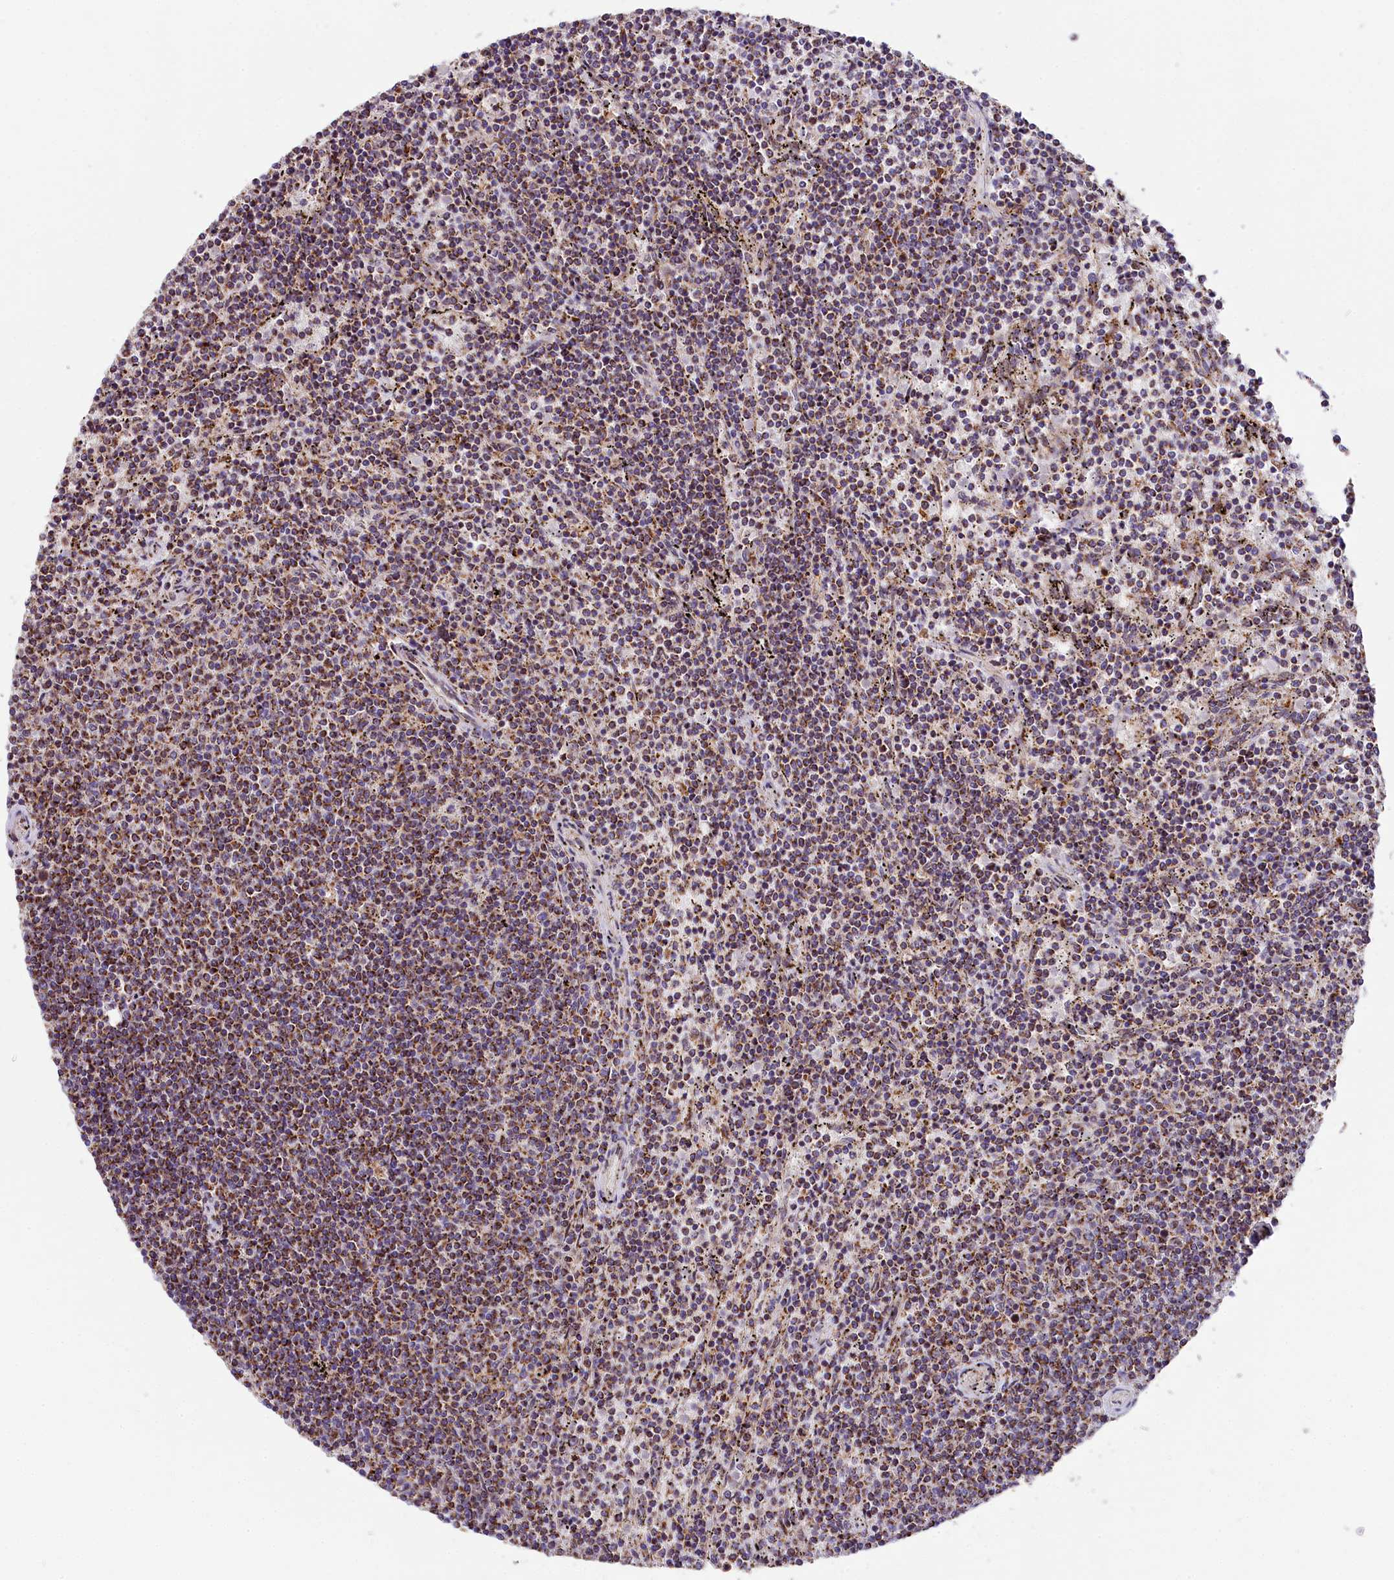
{"staining": {"intensity": "moderate", "quantity": ">75%", "location": "cytoplasmic/membranous"}, "tissue": "lymphoma", "cell_type": "Tumor cells", "image_type": "cancer", "snomed": [{"axis": "morphology", "description": "Malignant lymphoma, non-Hodgkin's type, Low grade"}, {"axis": "topography", "description": "Spleen"}], "caption": "The photomicrograph exhibits staining of low-grade malignant lymphoma, non-Hodgkin's type, revealing moderate cytoplasmic/membranous protein expression (brown color) within tumor cells.", "gene": "NDUFA8", "patient": {"sex": "female", "age": 50}}